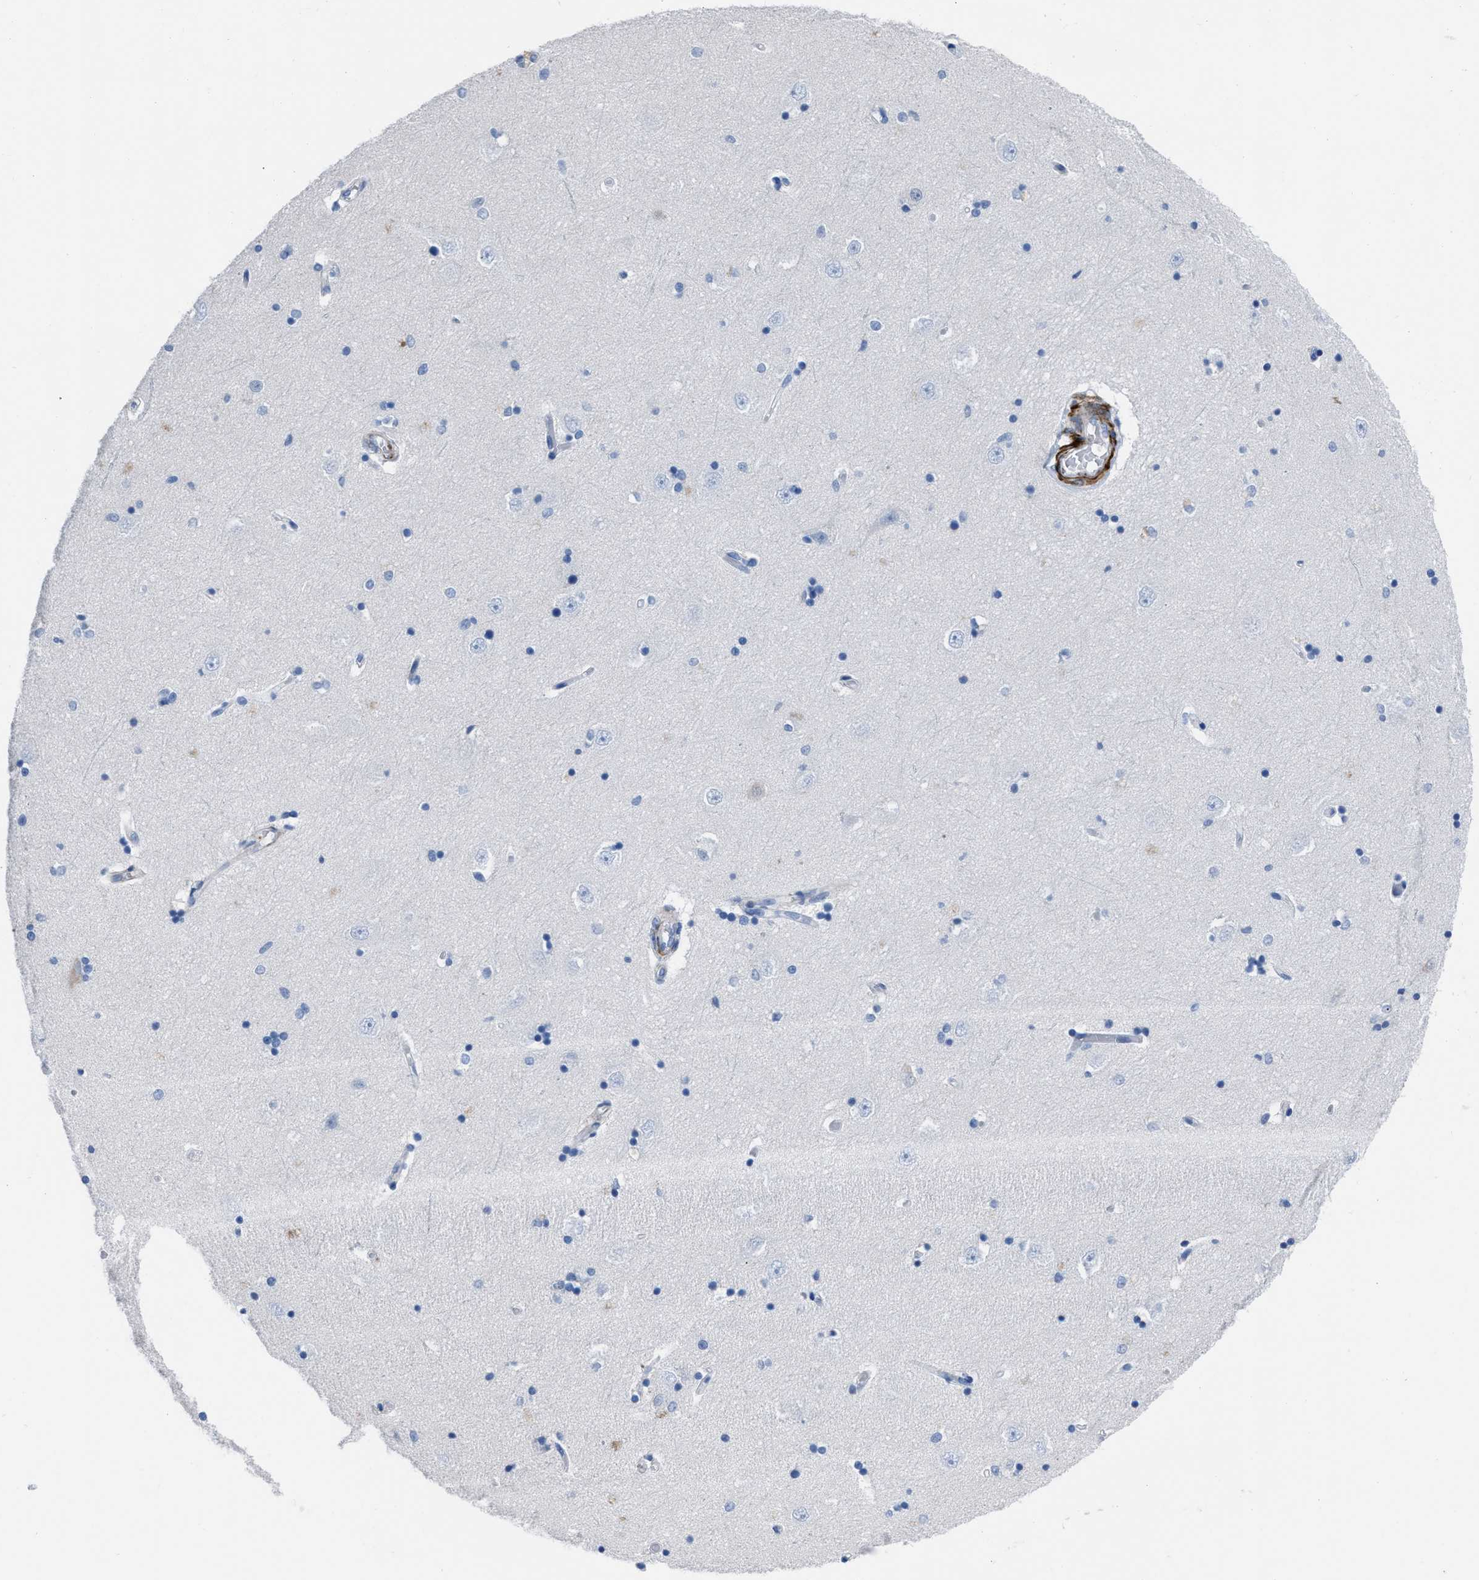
{"staining": {"intensity": "negative", "quantity": "none", "location": "none"}, "tissue": "hippocampus", "cell_type": "Glial cells", "image_type": "normal", "snomed": [{"axis": "morphology", "description": "Normal tissue, NOS"}, {"axis": "topography", "description": "Hippocampus"}], "caption": "A high-resolution micrograph shows immunohistochemistry staining of normal hippocampus, which exhibits no significant staining in glial cells. (IHC, brightfield microscopy, high magnification).", "gene": "PRMT2", "patient": {"sex": "male", "age": 45}}